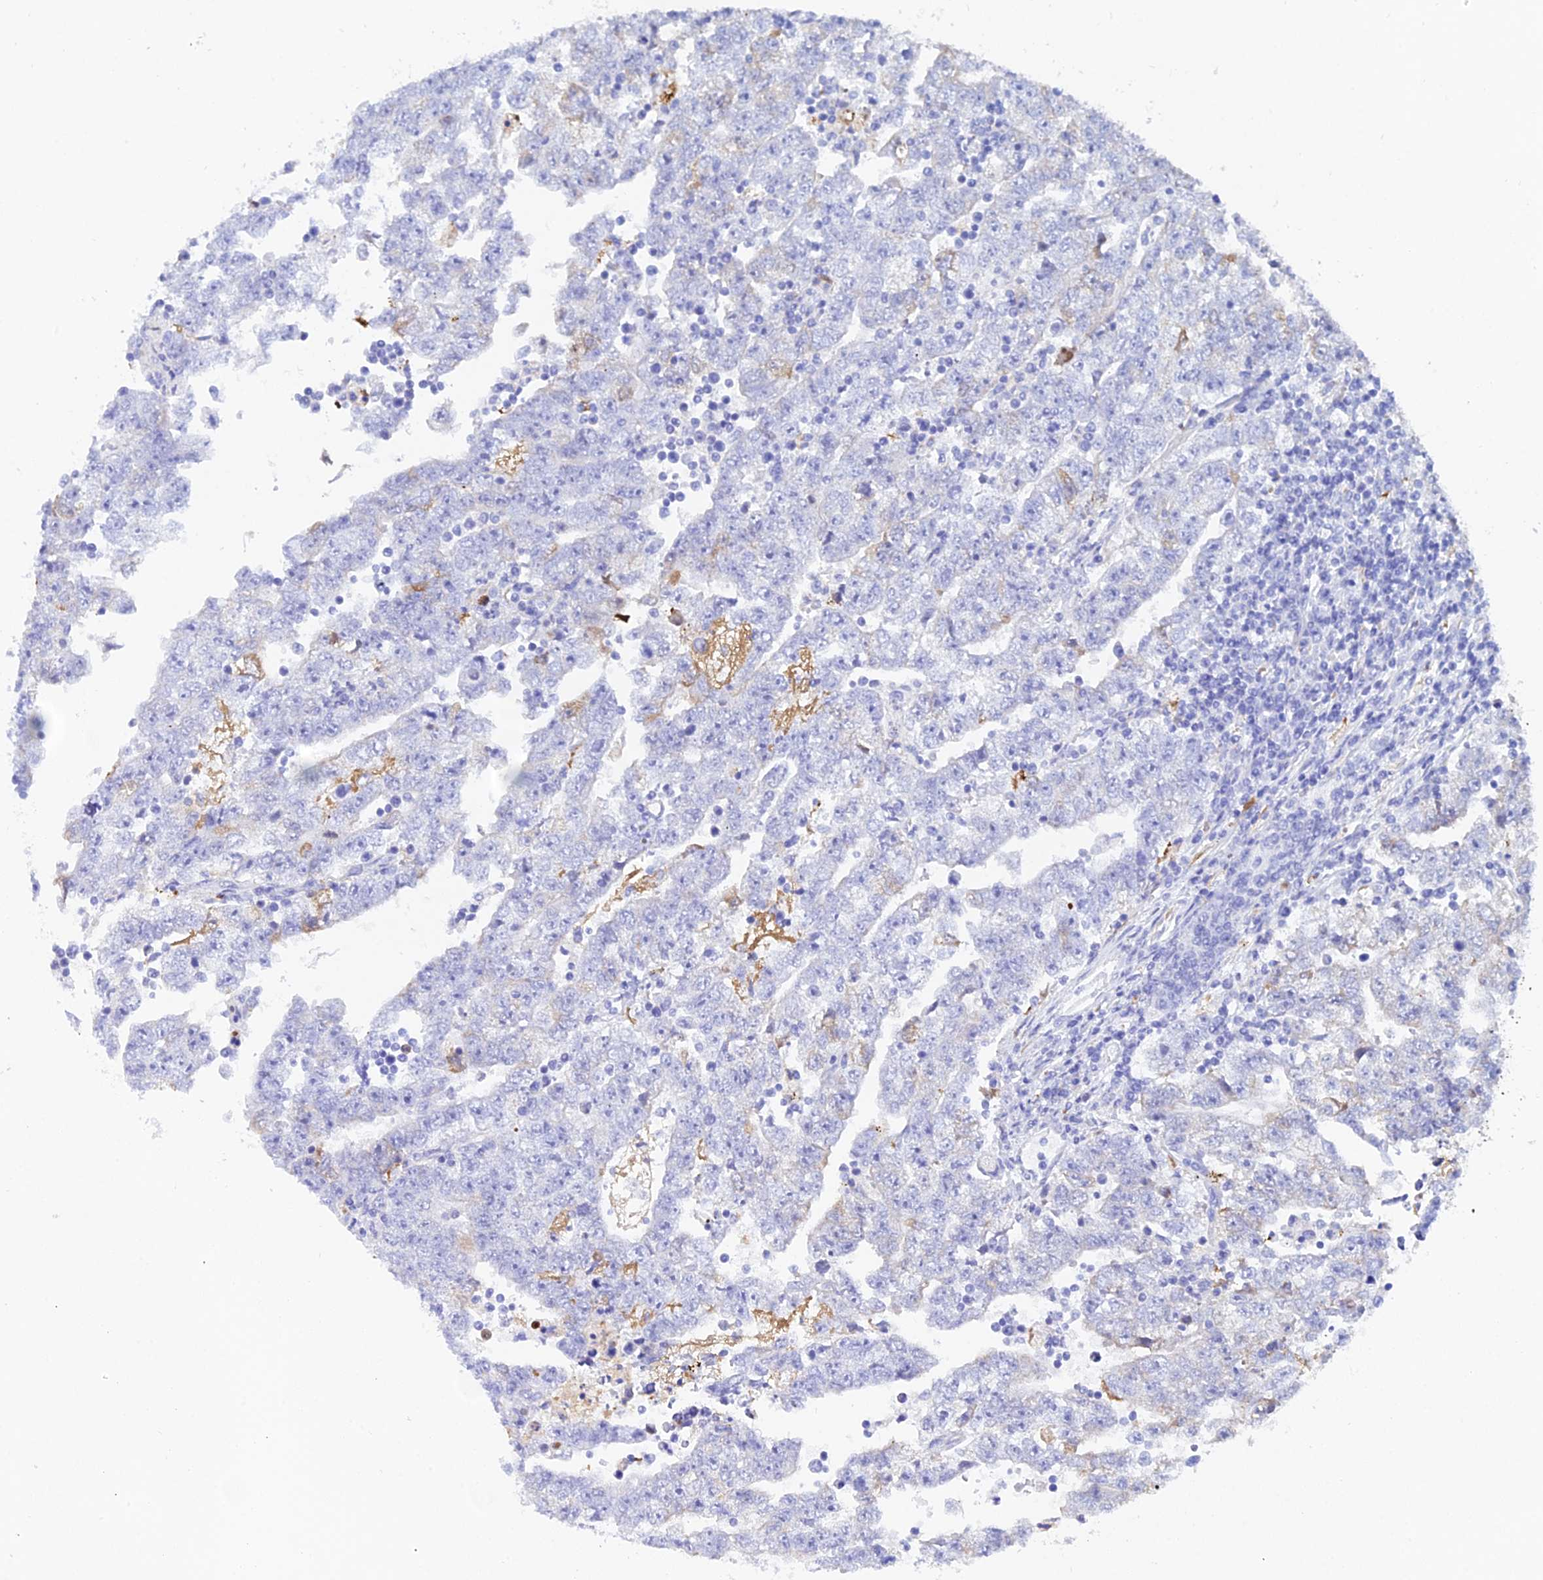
{"staining": {"intensity": "negative", "quantity": "none", "location": "none"}, "tissue": "testis cancer", "cell_type": "Tumor cells", "image_type": "cancer", "snomed": [{"axis": "morphology", "description": "Carcinoma, Embryonal, NOS"}, {"axis": "topography", "description": "Testis"}], "caption": "The histopathology image displays no significant positivity in tumor cells of testis cancer (embryonal carcinoma).", "gene": "REG1A", "patient": {"sex": "male", "age": 25}}